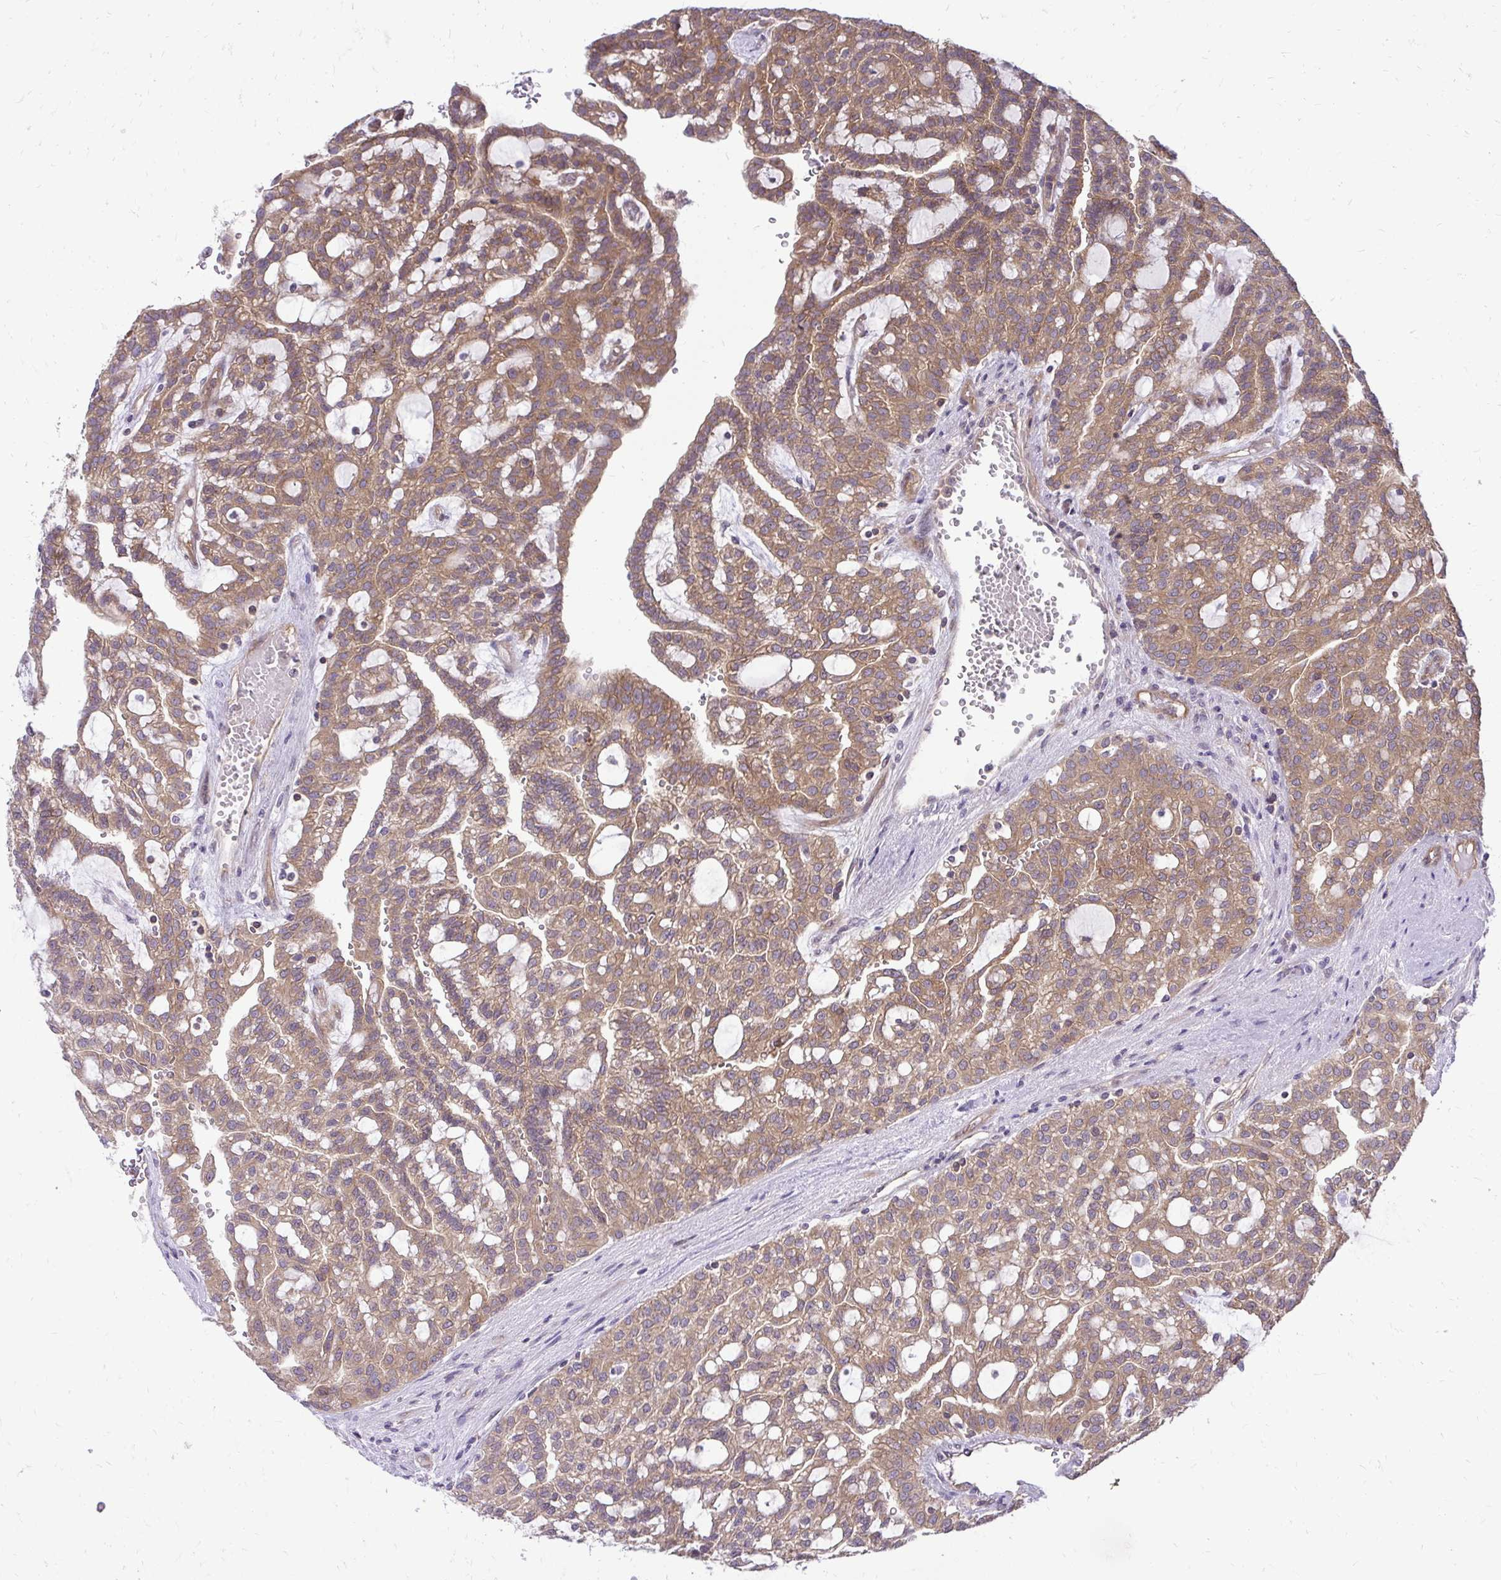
{"staining": {"intensity": "moderate", "quantity": ">75%", "location": "cytoplasmic/membranous"}, "tissue": "renal cancer", "cell_type": "Tumor cells", "image_type": "cancer", "snomed": [{"axis": "morphology", "description": "Adenocarcinoma, NOS"}, {"axis": "topography", "description": "Kidney"}], "caption": "High-power microscopy captured an IHC image of renal adenocarcinoma, revealing moderate cytoplasmic/membranous expression in about >75% of tumor cells. (IHC, brightfield microscopy, high magnification).", "gene": "PPP5C", "patient": {"sex": "male", "age": 63}}